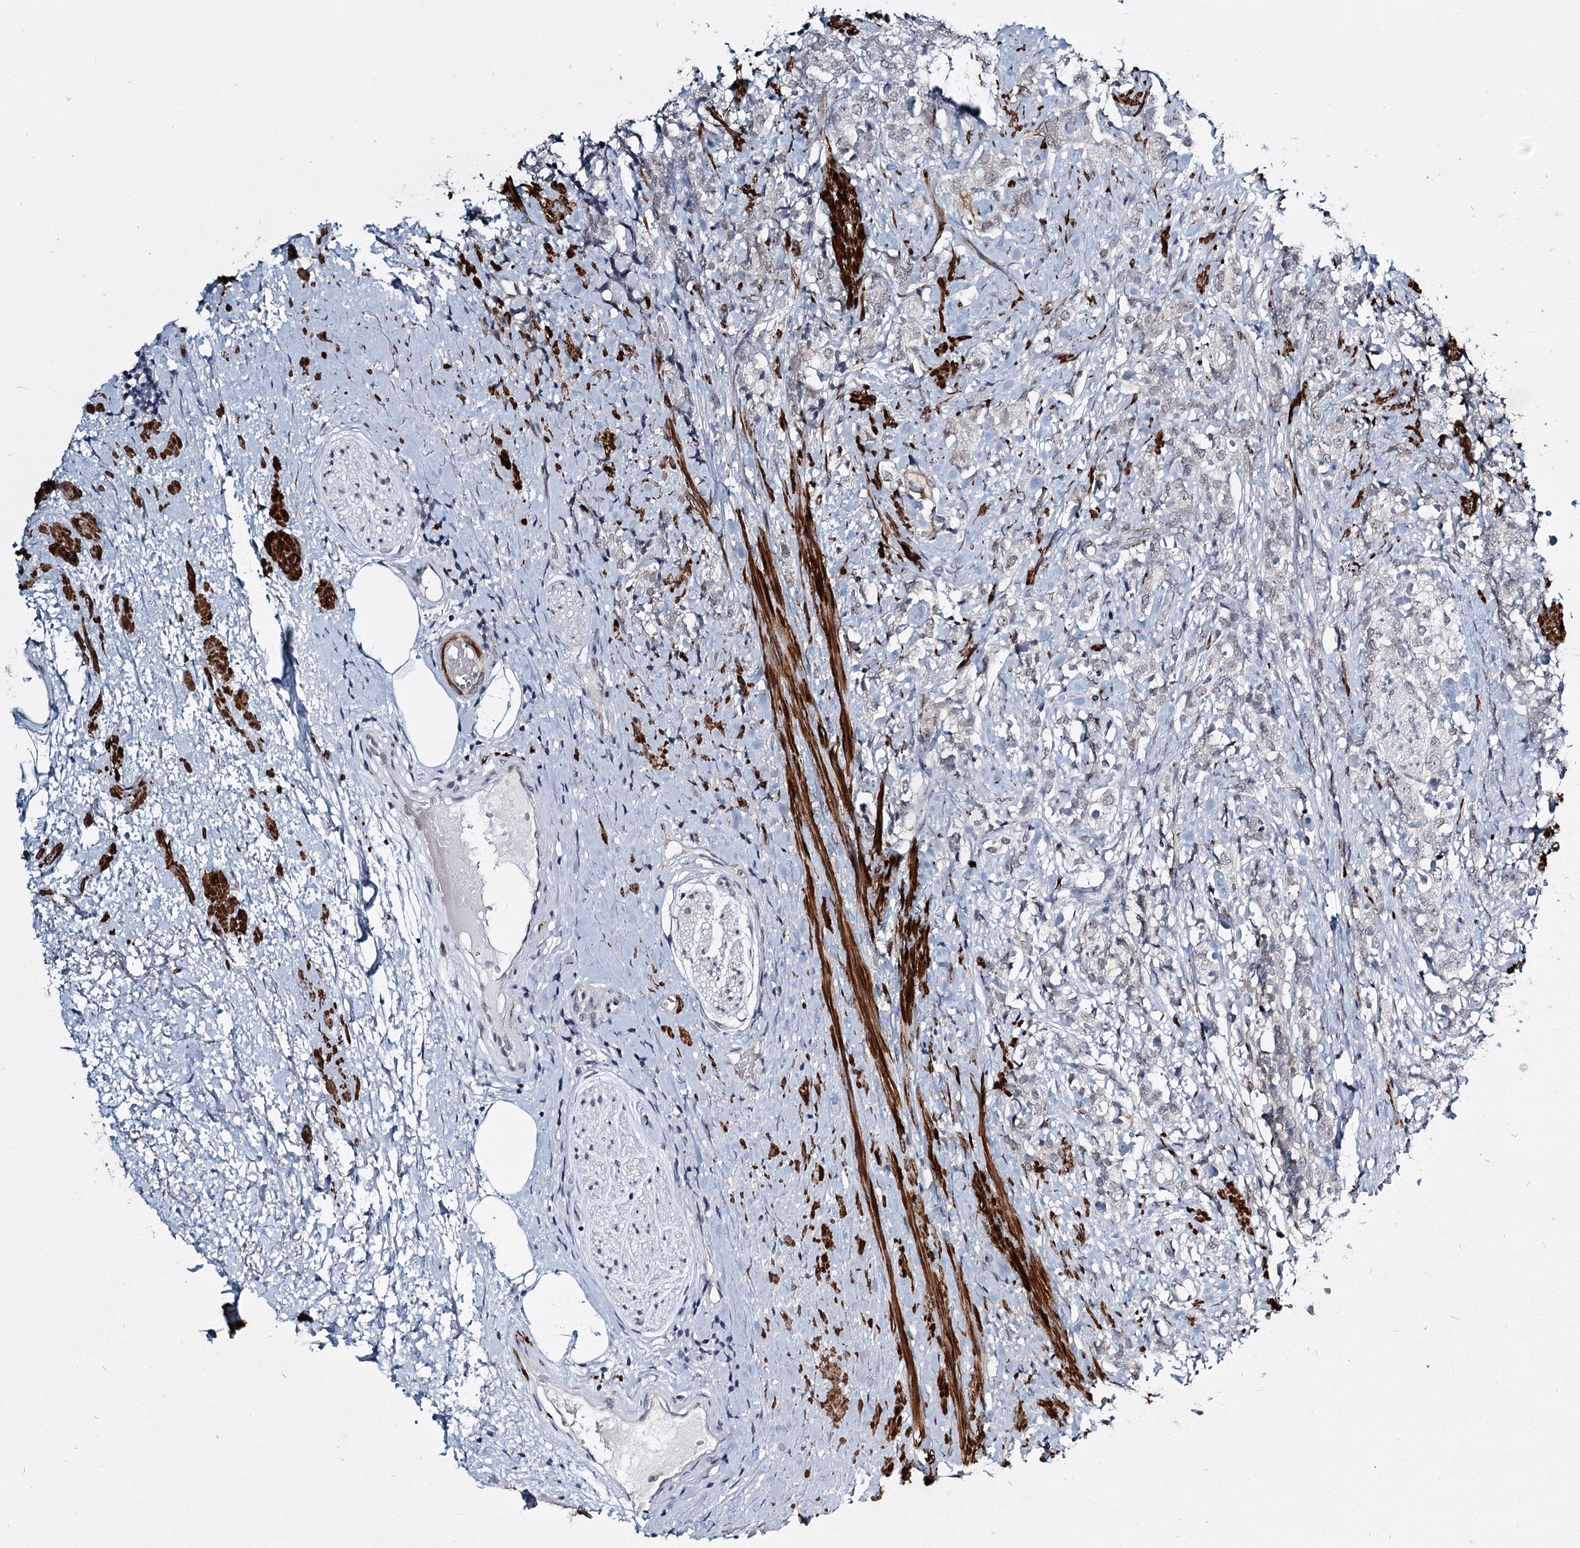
{"staining": {"intensity": "negative", "quantity": "none", "location": "none"}, "tissue": "prostate cancer", "cell_type": "Tumor cells", "image_type": "cancer", "snomed": [{"axis": "morphology", "description": "Adenocarcinoma, High grade"}, {"axis": "topography", "description": "Prostate"}], "caption": "This photomicrograph is of prostate cancer stained with immunohistochemistry (IHC) to label a protein in brown with the nuclei are counter-stained blue. There is no positivity in tumor cells.", "gene": "TMEM70", "patient": {"sex": "male", "age": 69}}